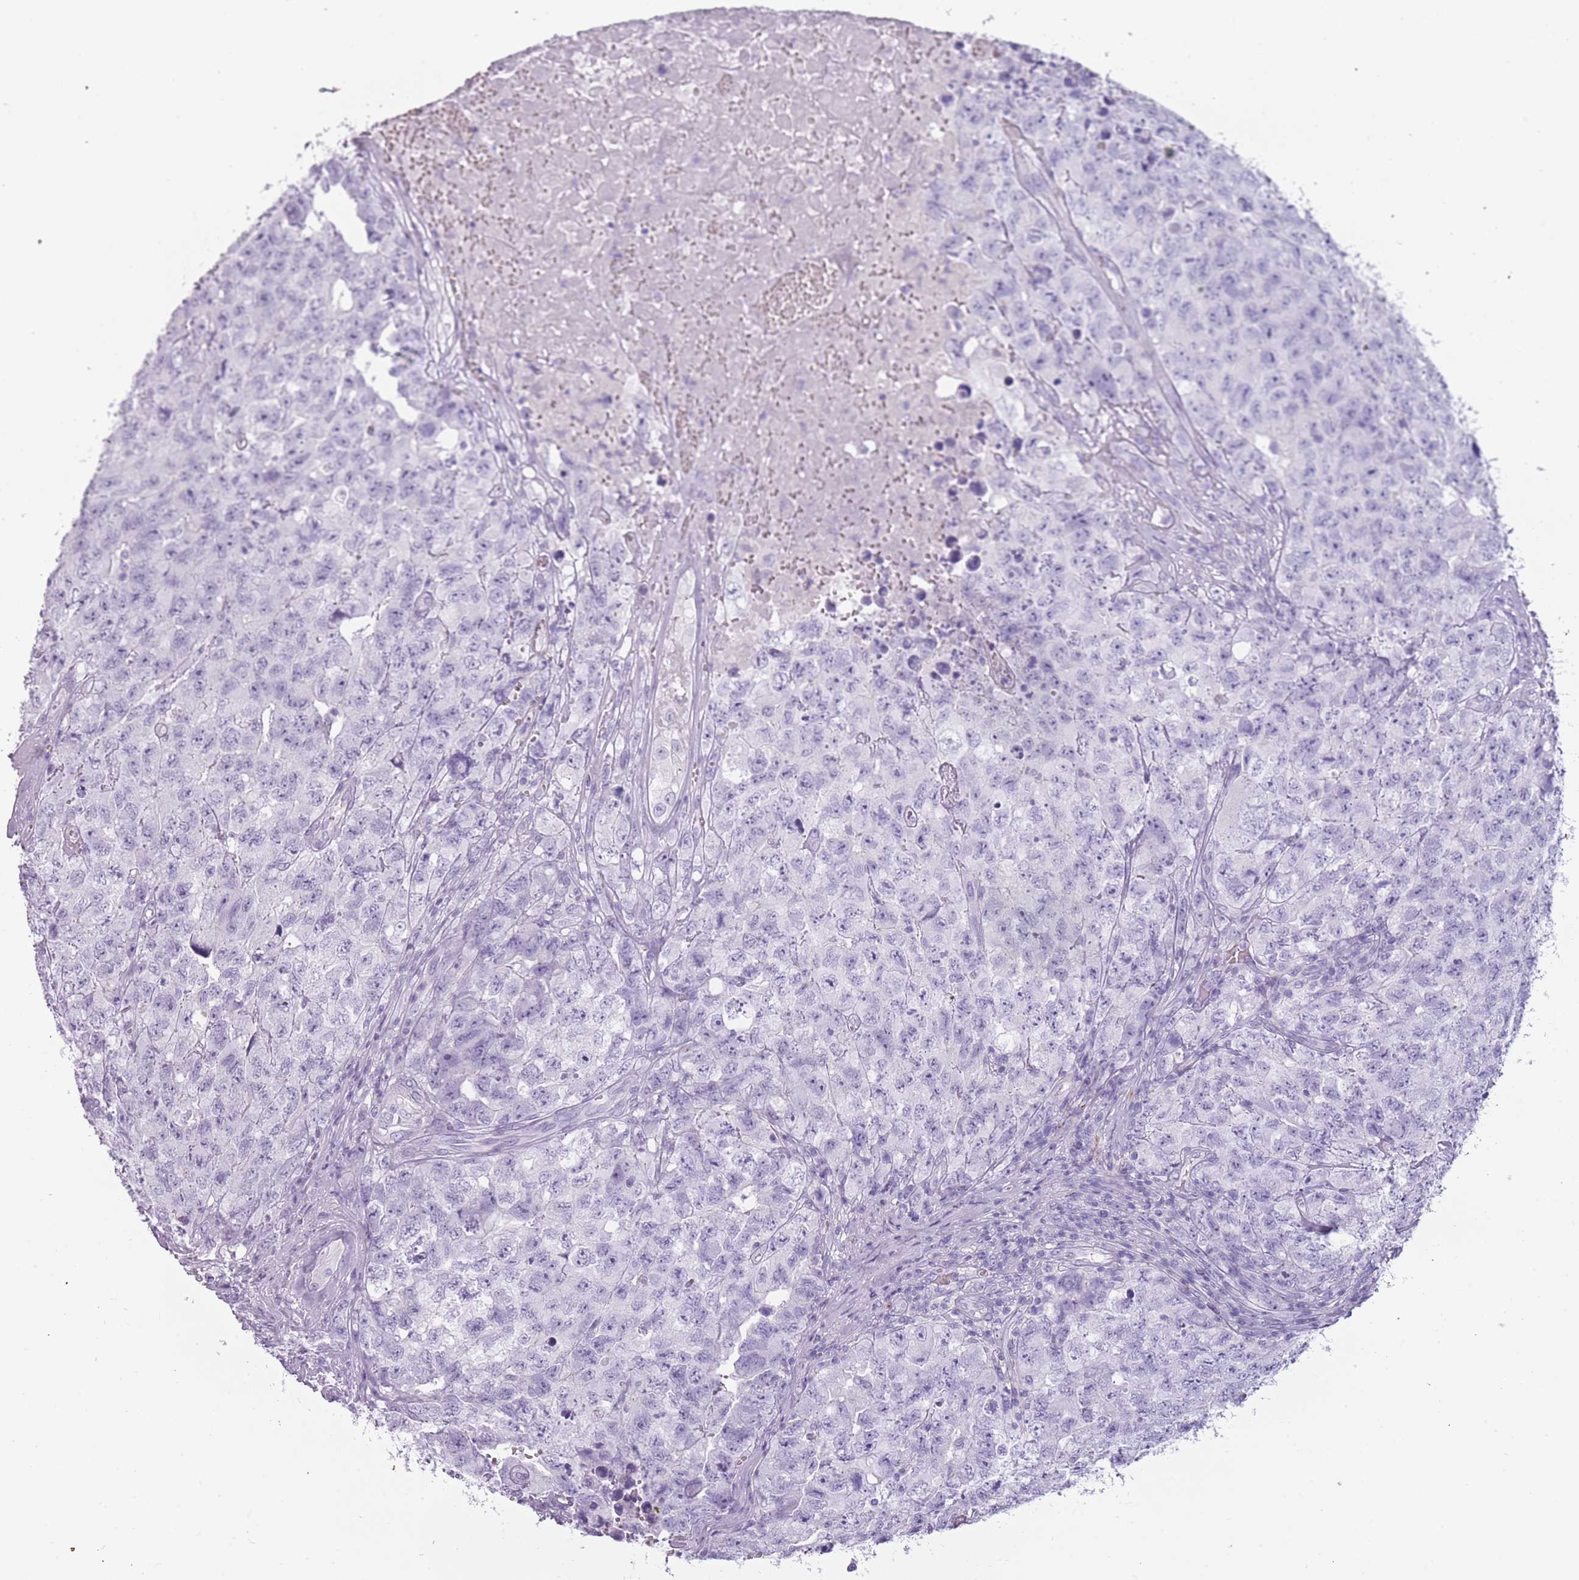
{"staining": {"intensity": "negative", "quantity": "none", "location": "none"}, "tissue": "testis cancer", "cell_type": "Tumor cells", "image_type": "cancer", "snomed": [{"axis": "morphology", "description": "Carcinoma, Embryonal, NOS"}, {"axis": "topography", "description": "Testis"}], "caption": "IHC image of neoplastic tissue: human embryonal carcinoma (testis) stained with DAB demonstrates no significant protein staining in tumor cells. (DAB immunohistochemistry (IHC), high magnification).", "gene": "COLEC12", "patient": {"sex": "male", "age": 31}}